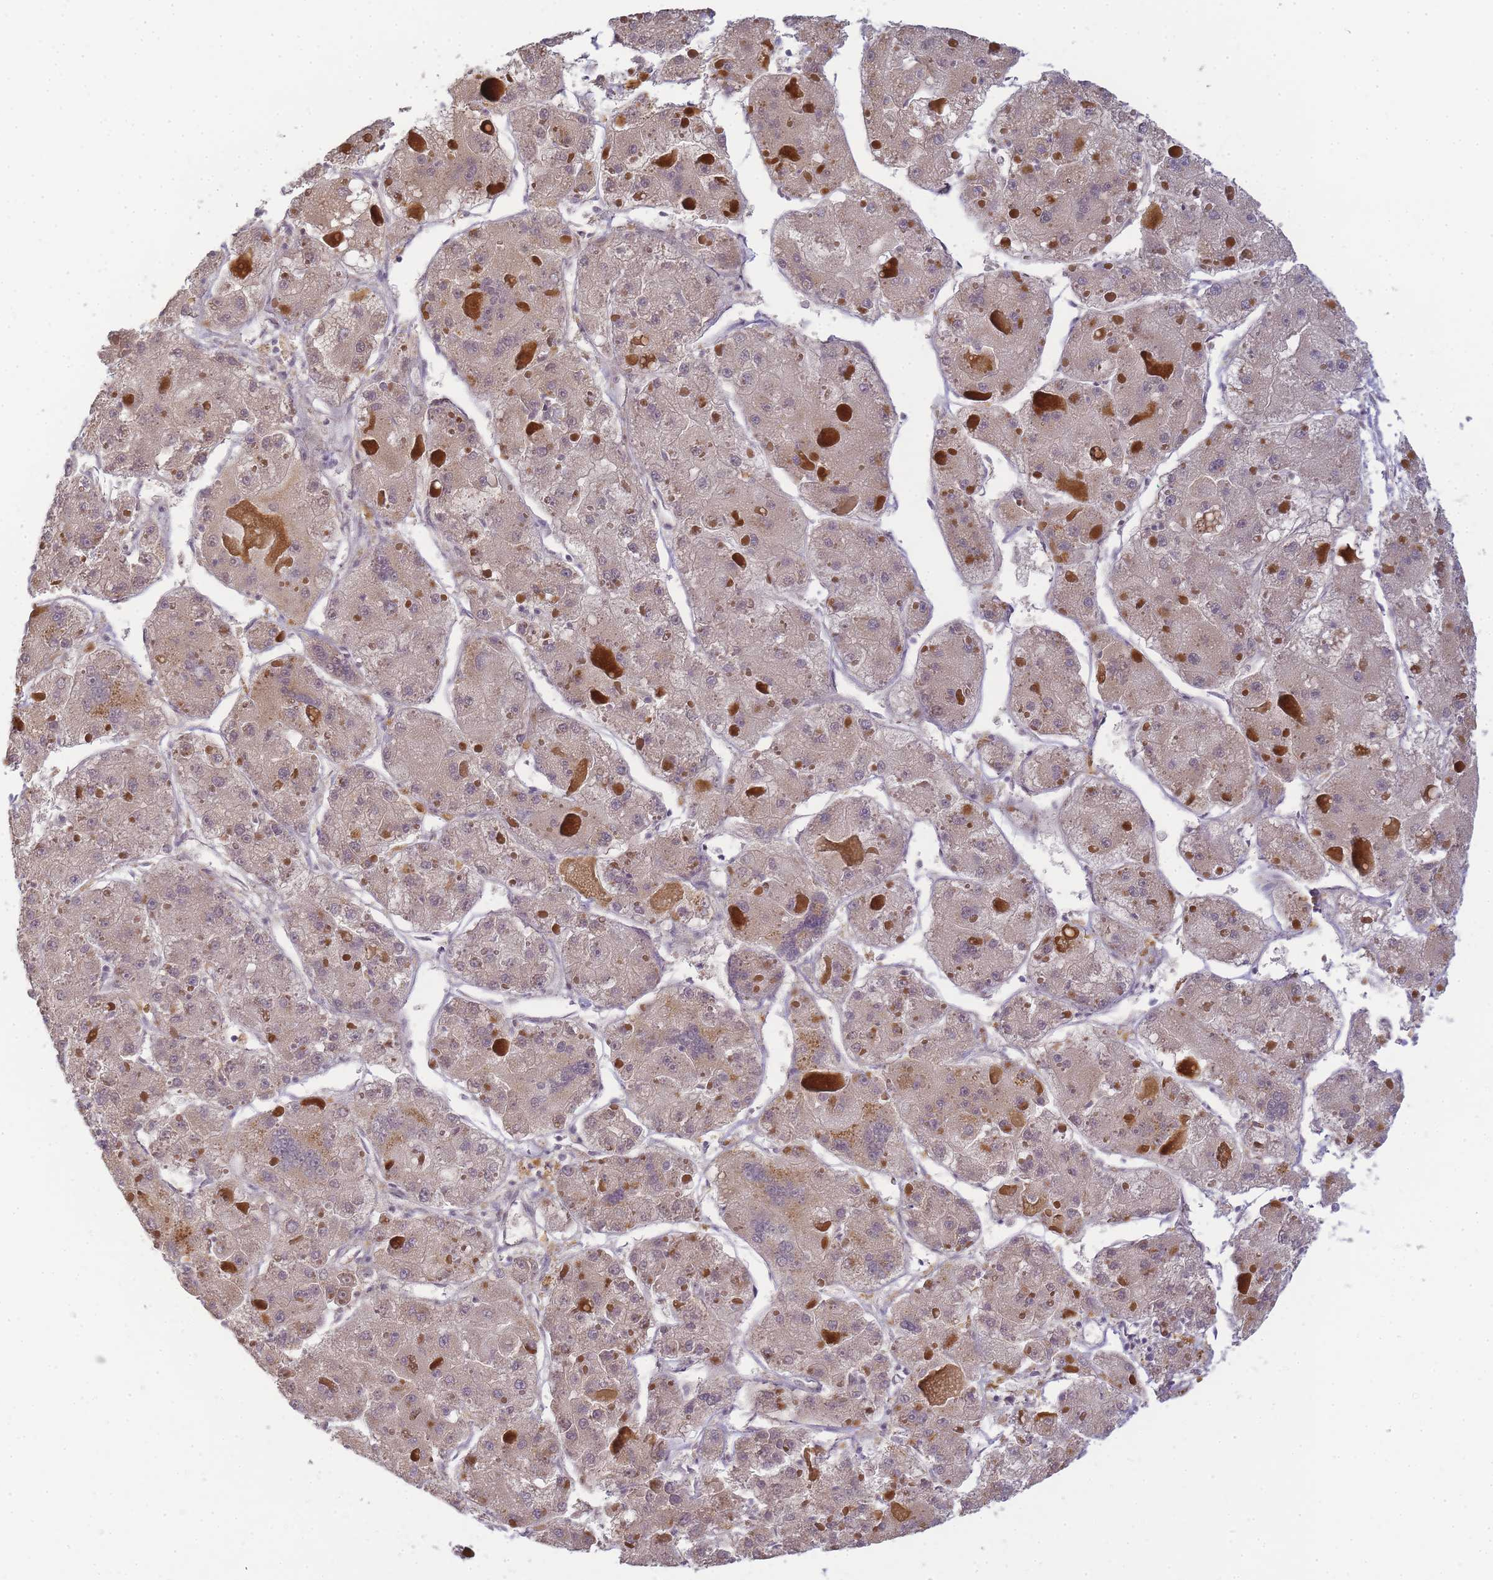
{"staining": {"intensity": "negative", "quantity": "none", "location": "none"}, "tissue": "liver cancer", "cell_type": "Tumor cells", "image_type": "cancer", "snomed": [{"axis": "morphology", "description": "Carcinoma, Hepatocellular, NOS"}, {"axis": "topography", "description": "Liver"}], "caption": "Liver hepatocellular carcinoma was stained to show a protein in brown. There is no significant staining in tumor cells. (Brightfield microscopy of DAB (3,3'-diaminobenzidine) immunohistochemistry (IHC) at high magnification).", "gene": "RRAD", "patient": {"sex": "female", "age": 73}}